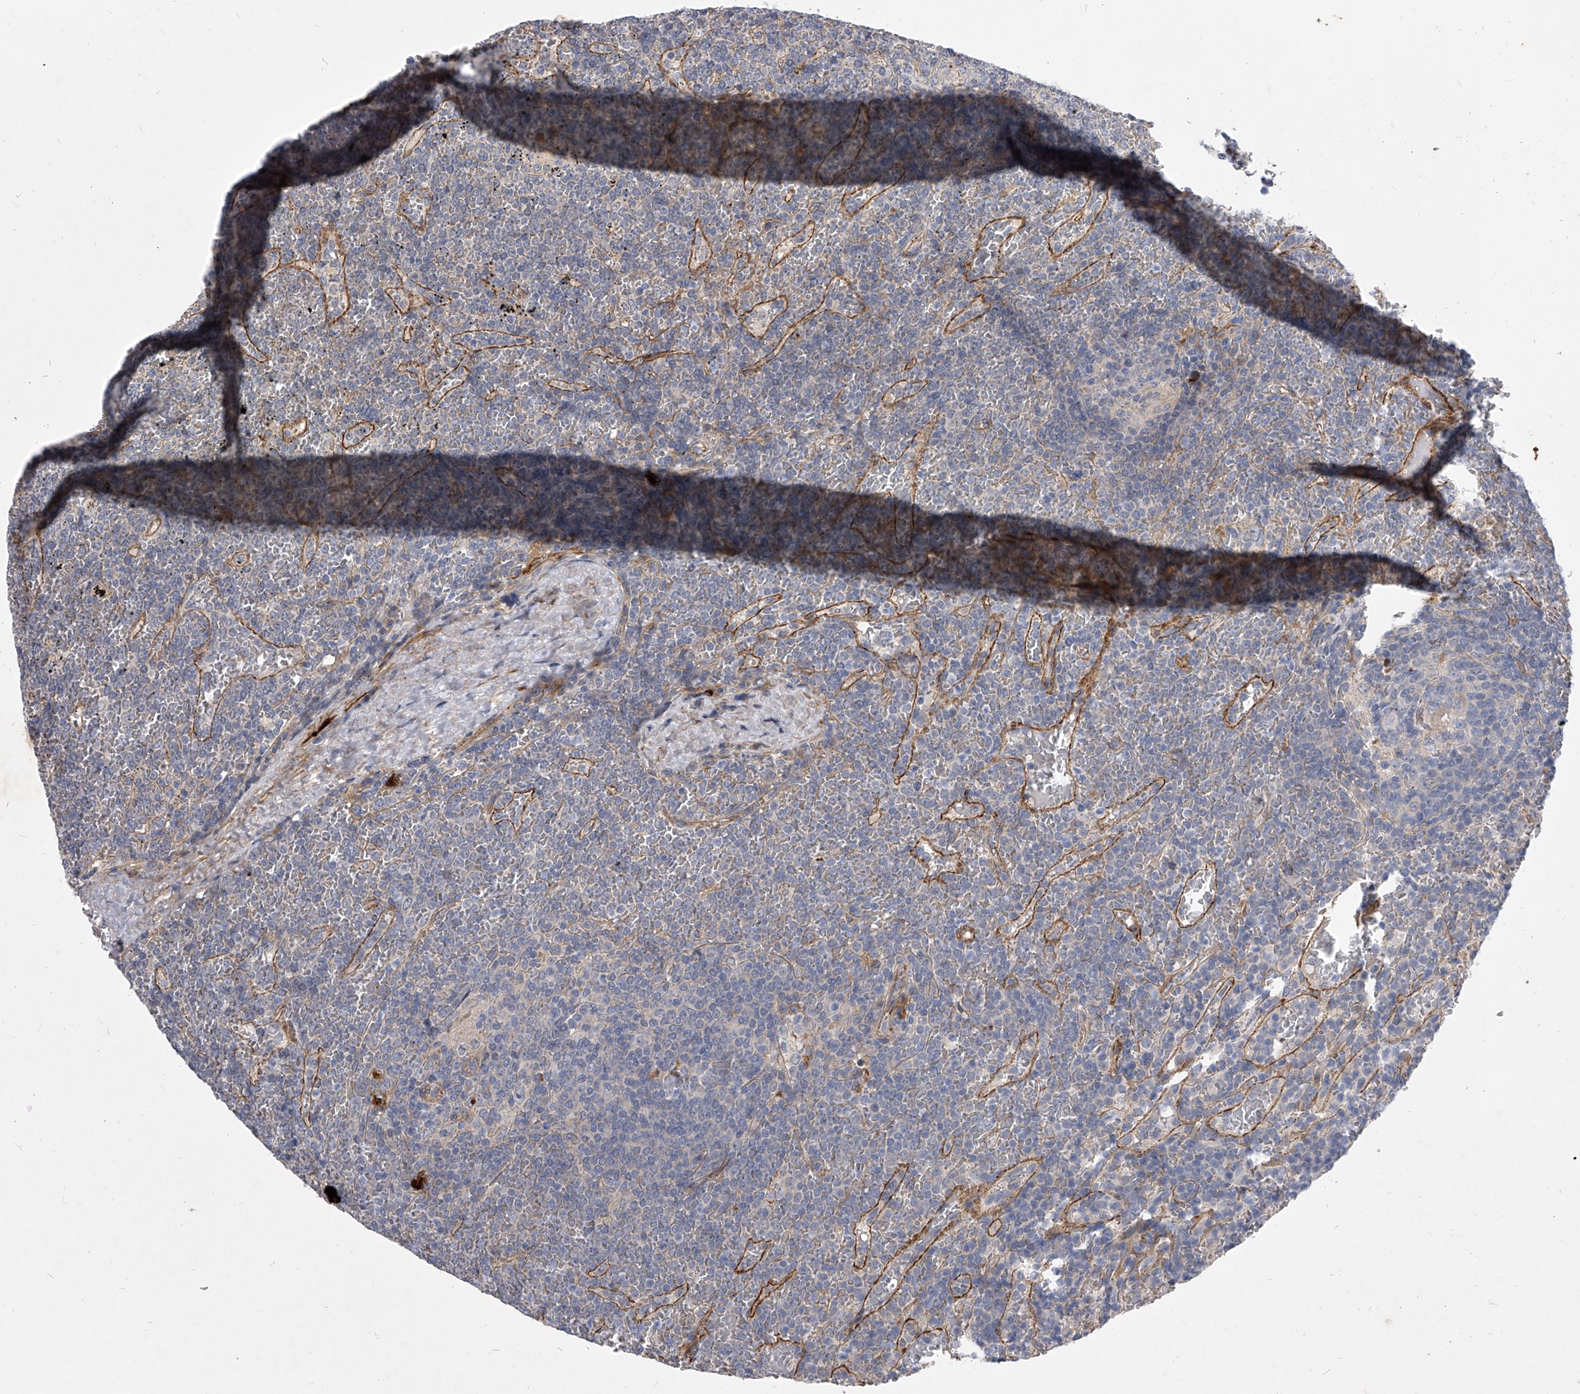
{"staining": {"intensity": "negative", "quantity": "none", "location": "none"}, "tissue": "lymphoma", "cell_type": "Tumor cells", "image_type": "cancer", "snomed": [{"axis": "morphology", "description": "Malignant lymphoma, non-Hodgkin's type, Low grade"}, {"axis": "topography", "description": "Spleen"}], "caption": "Lymphoma stained for a protein using immunohistochemistry (IHC) displays no staining tumor cells.", "gene": "MINDY4", "patient": {"sex": "female", "age": 19}}